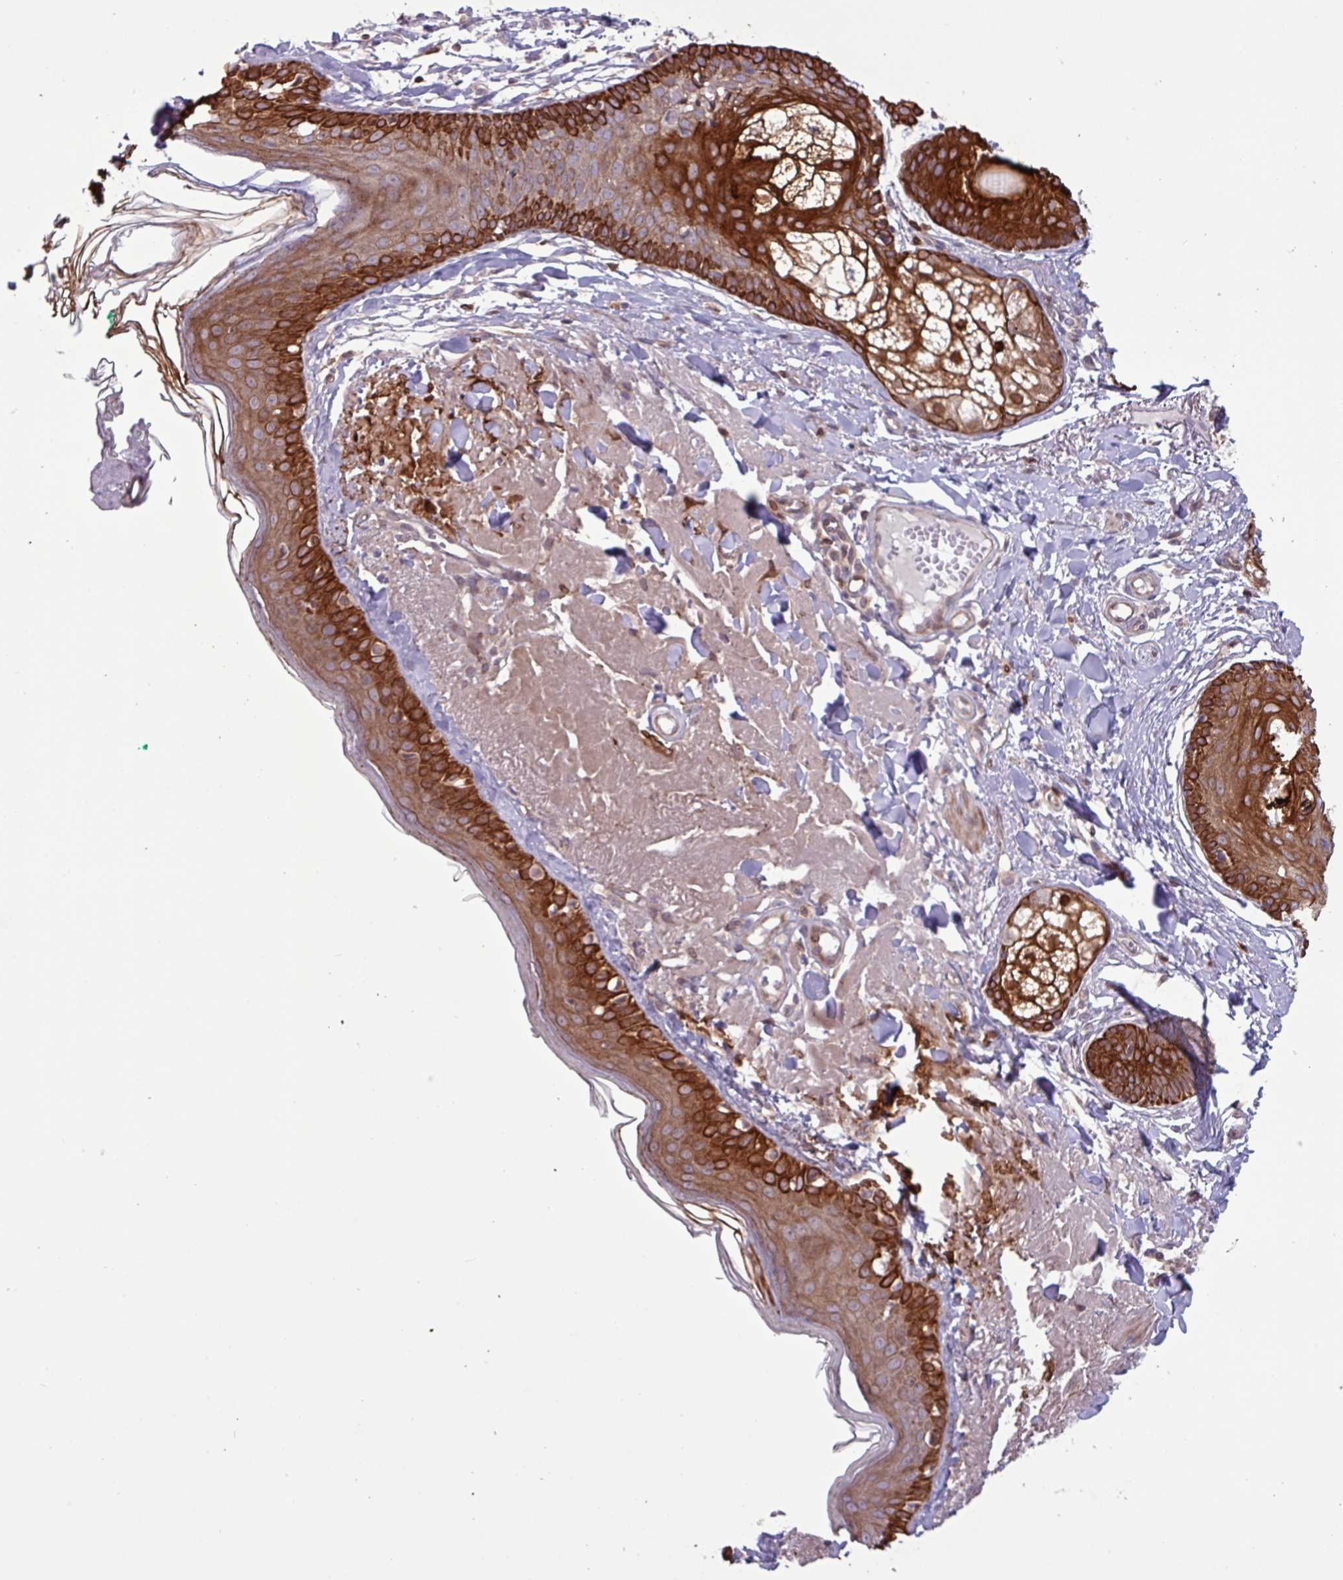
{"staining": {"intensity": "moderate", "quantity": ">75%", "location": "cytoplasmic/membranous"}, "tissue": "skin", "cell_type": "Fibroblasts", "image_type": "normal", "snomed": [{"axis": "morphology", "description": "Normal tissue, NOS"}, {"axis": "morphology", "description": "Malignant melanoma, NOS"}, {"axis": "topography", "description": "Skin"}], "caption": "The photomicrograph demonstrates immunohistochemical staining of unremarkable skin. There is moderate cytoplasmic/membranous staining is present in about >75% of fibroblasts.", "gene": "CNTRL", "patient": {"sex": "male", "age": 80}}